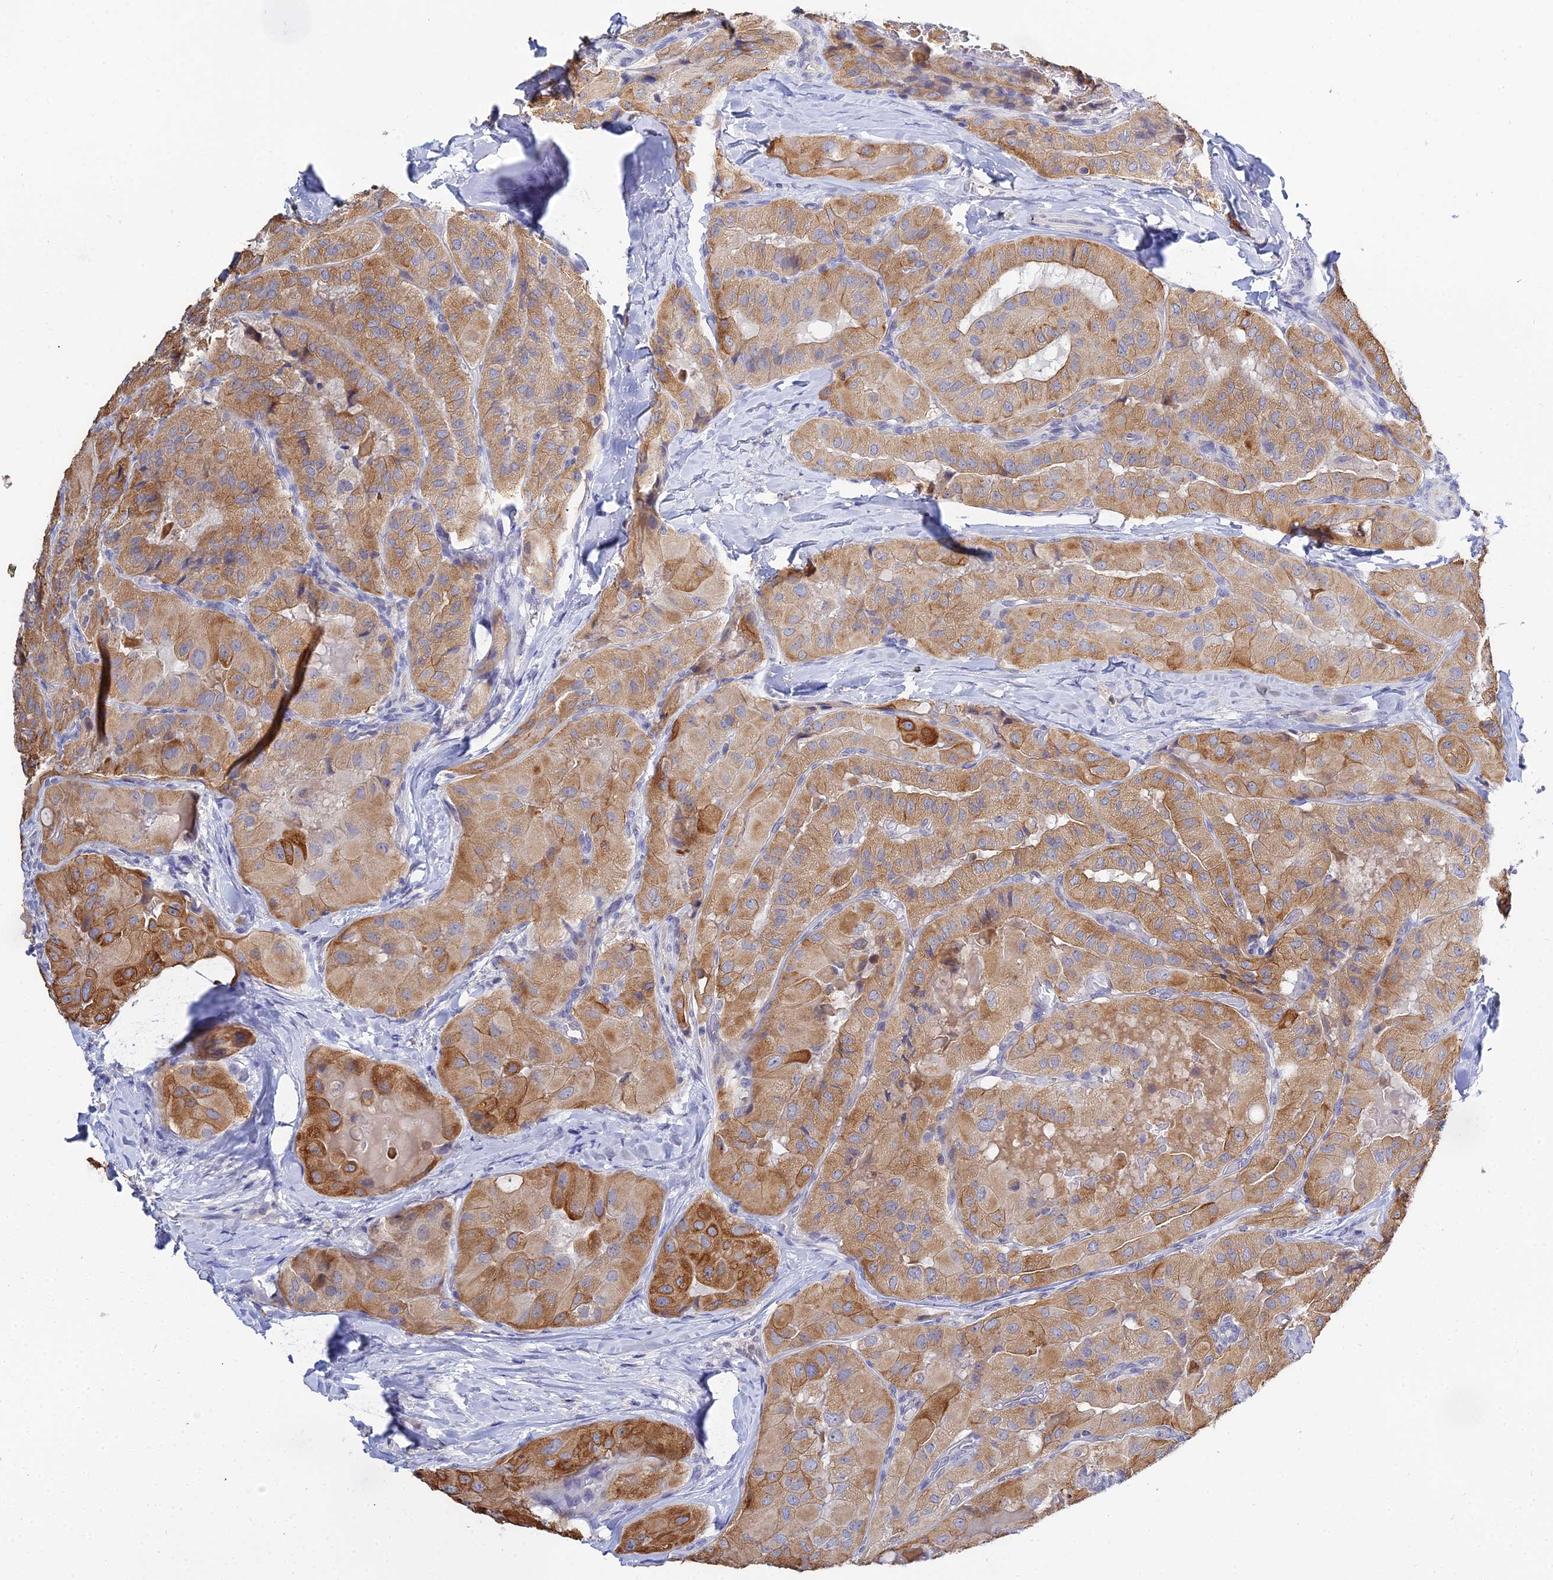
{"staining": {"intensity": "moderate", "quantity": ">75%", "location": "cytoplasmic/membranous"}, "tissue": "thyroid cancer", "cell_type": "Tumor cells", "image_type": "cancer", "snomed": [{"axis": "morphology", "description": "Normal tissue, NOS"}, {"axis": "morphology", "description": "Papillary adenocarcinoma, NOS"}, {"axis": "topography", "description": "Thyroid gland"}], "caption": "Protein staining of papillary adenocarcinoma (thyroid) tissue reveals moderate cytoplasmic/membranous expression in approximately >75% of tumor cells. The protein is stained brown, and the nuclei are stained in blue (DAB (3,3'-diaminobenzidine) IHC with brightfield microscopy, high magnification).", "gene": "ZXDA", "patient": {"sex": "female", "age": 59}}